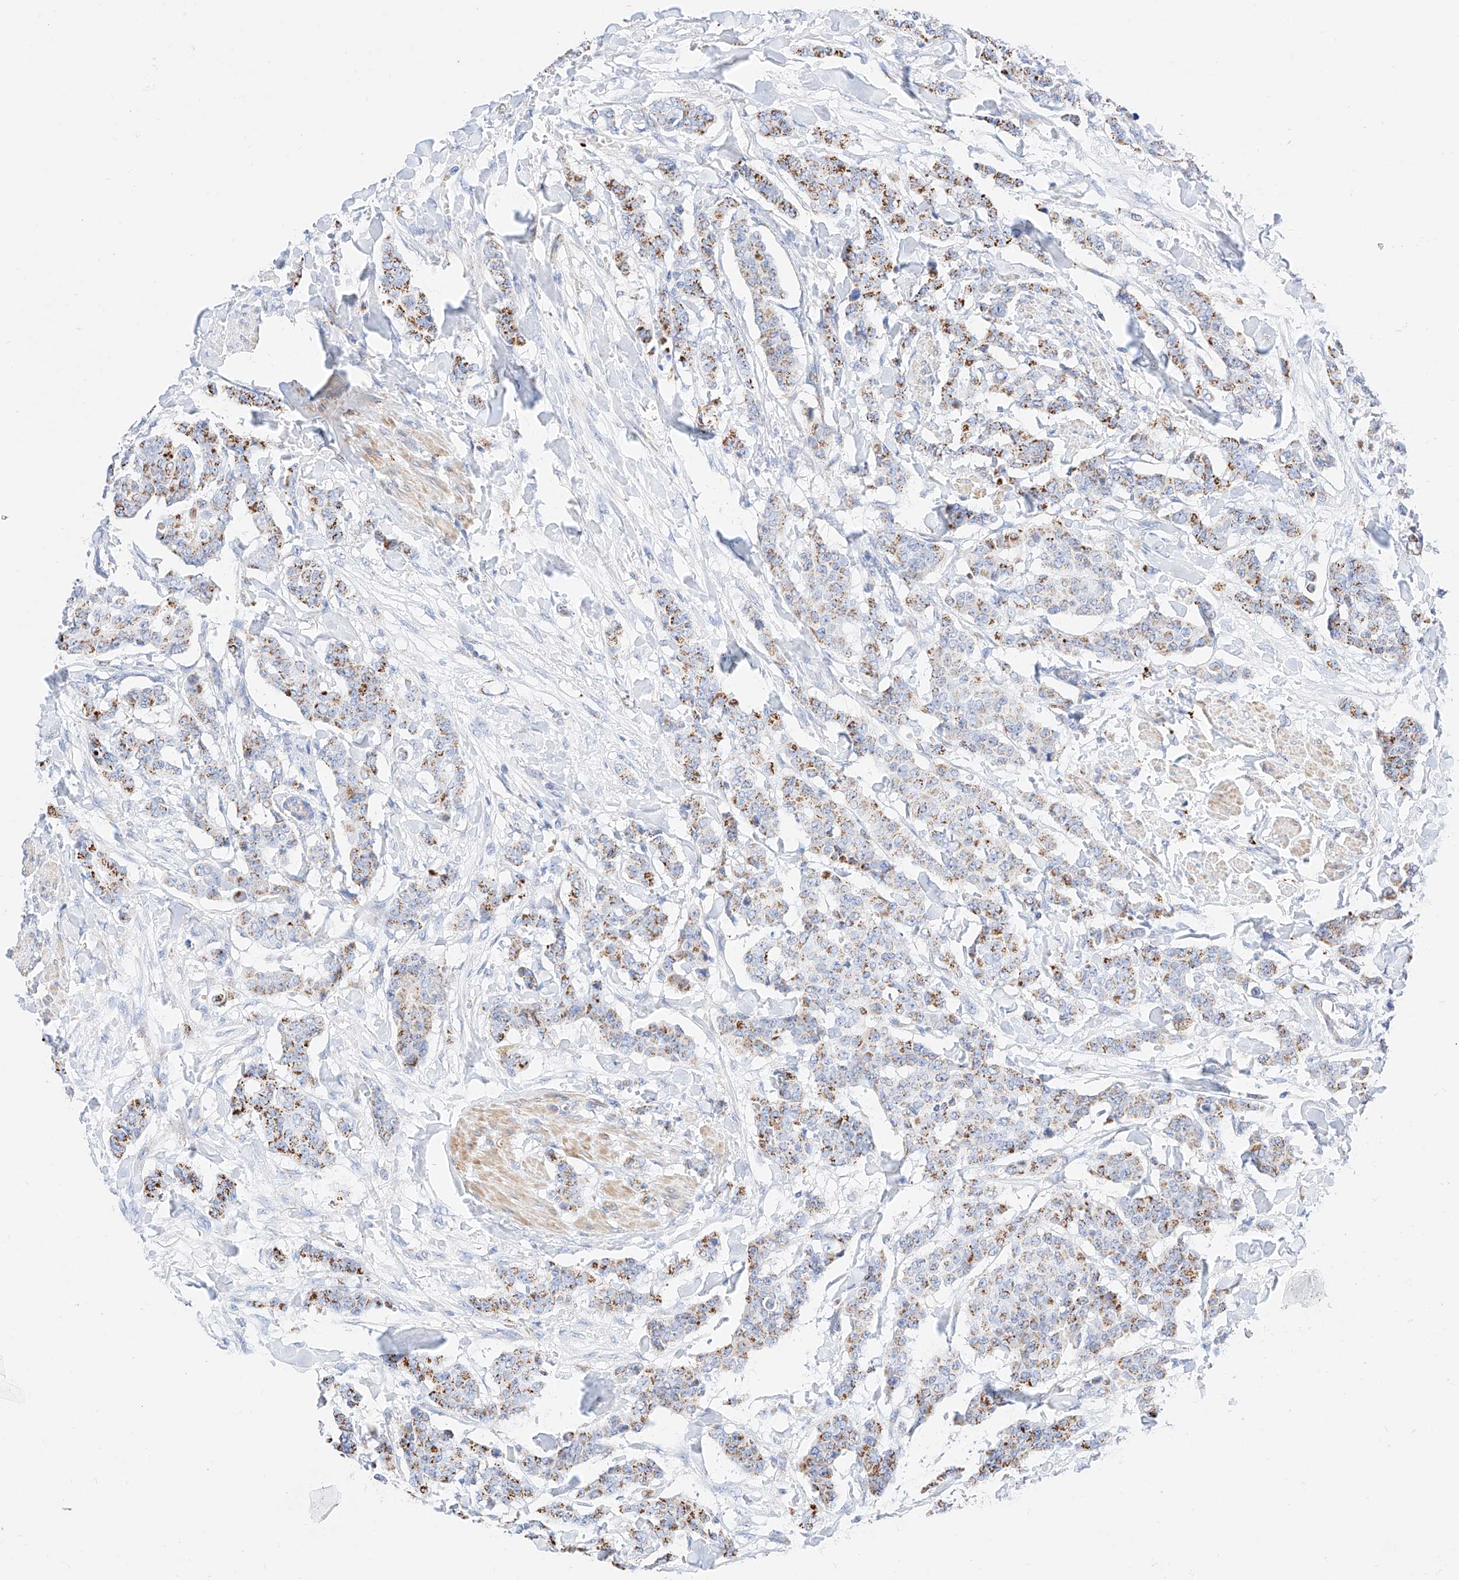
{"staining": {"intensity": "moderate", "quantity": "25%-75%", "location": "cytoplasmic/membranous"}, "tissue": "breast cancer", "cell_type": "Tumor cells", "image_type": "cancer", "snomed": [{"axis": "morphology", "description": "Duct carcinoma"}, {"axis": "topography", "description": "Breast"}], "caption": "Immunohistochemistry image of human intraductal carcinoma (breast) stained for a protein (brown), which shows medium levels of moderate cytoplasmic/membranous expression in approximately 25%-75% of tumor cells.", "gene": "C6orf62", "patient": {"sex": "female", "age": 40}}